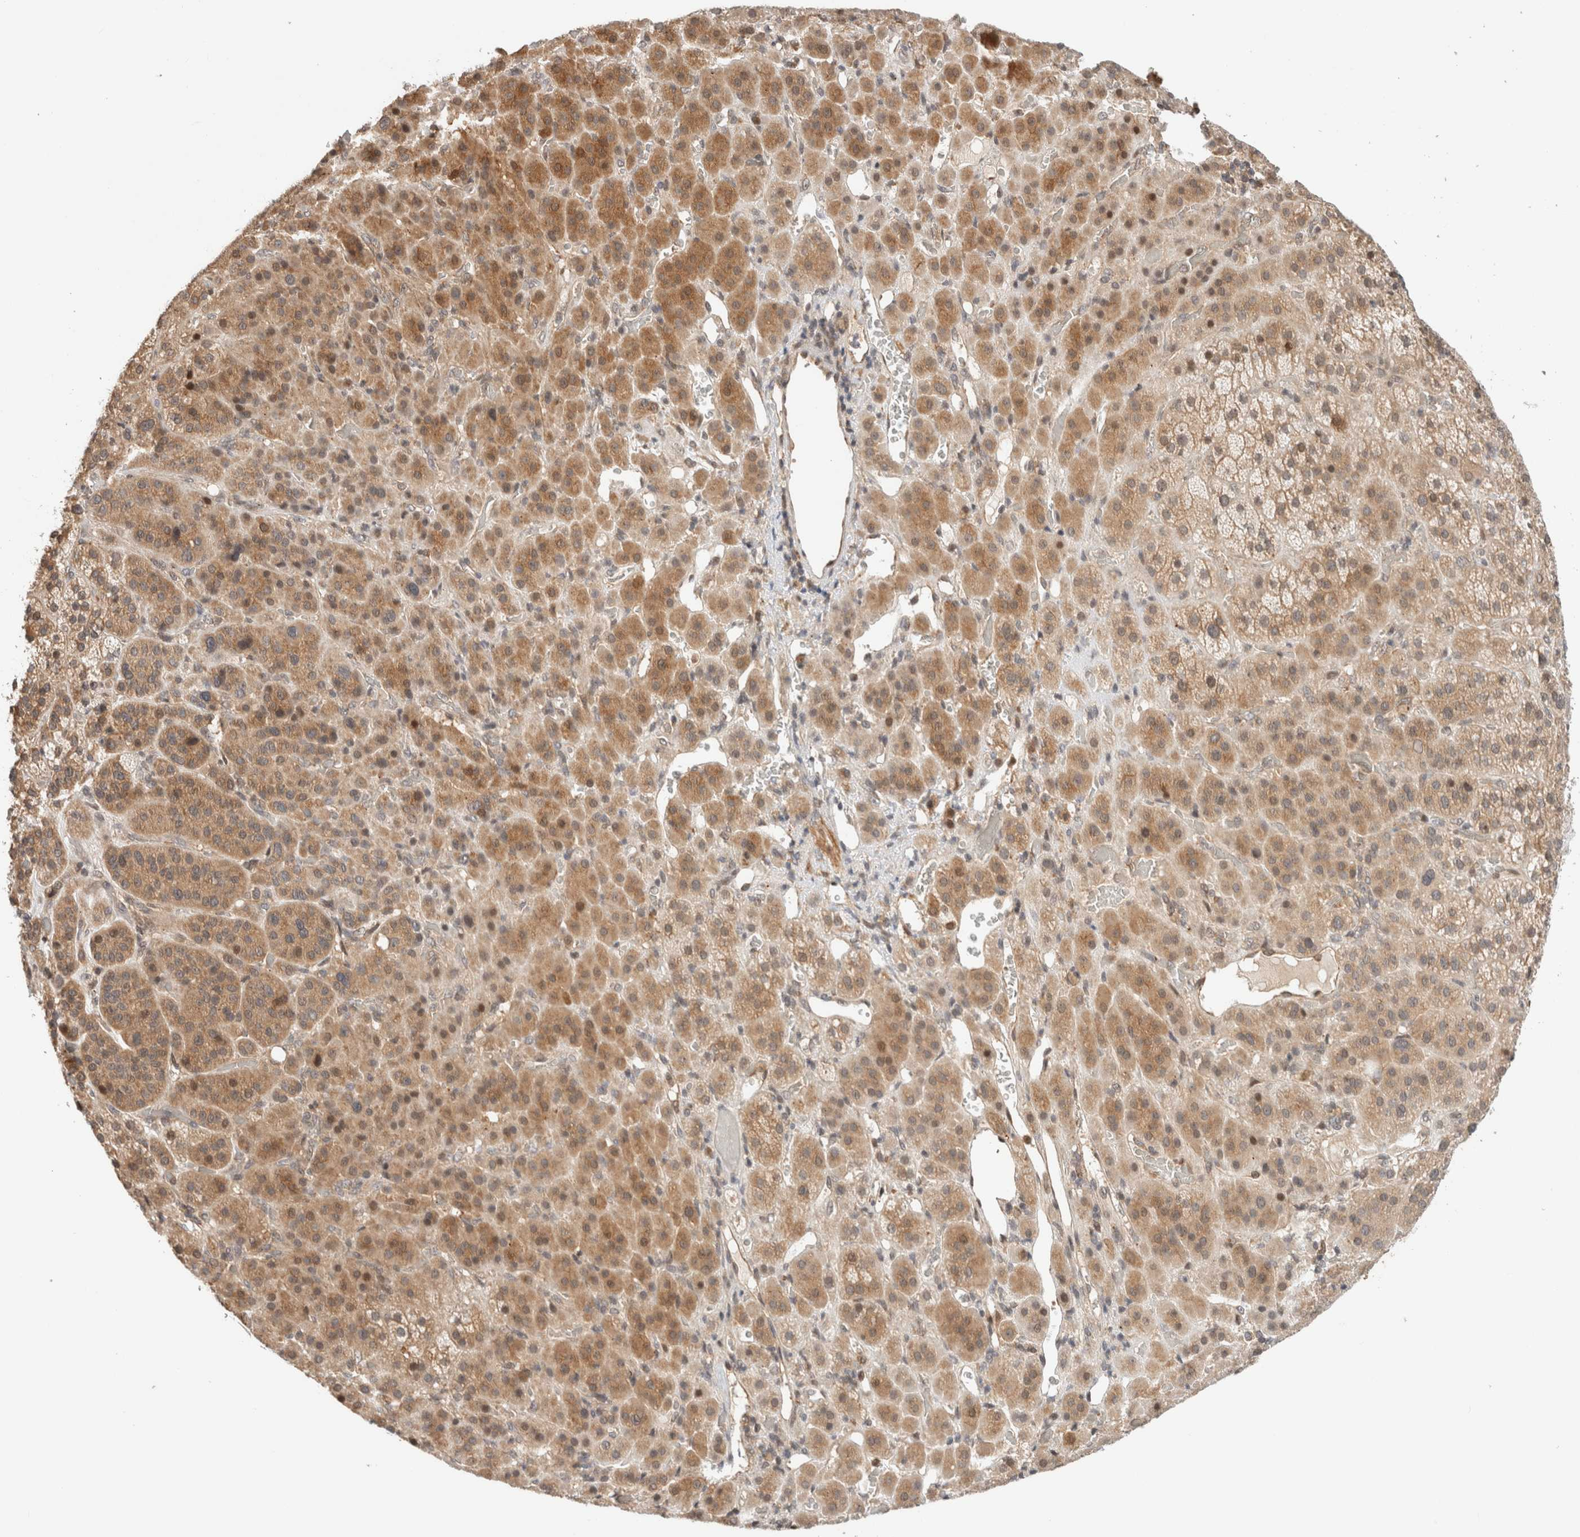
{"staining": {"intensity": "moderate", "quantity": "25%-75%", "location": "cytoplasmic/membranous,nuclear"}, "tissue": "adrenal gland", "cell_type": "Glandular cells", "image_type": "normal", "snomed": [{"axis": "morphology", "description": "Normal tissue, NOS"}, {"axis": "topography", "description": "Adrenal gland"}], "caption": "Immunohistochemical staining of normal human adrenal gland demonstrates 25%-75% levels of moderate cytoplasmic/membranous,nuclear protein expression in approximately 25%-75% of glandular cells. The protein of interest is shown in brown color, while the nuclei are stained blue.", "gene": "OTUD6B", "patient": {"sex": "male", "age": 57}}